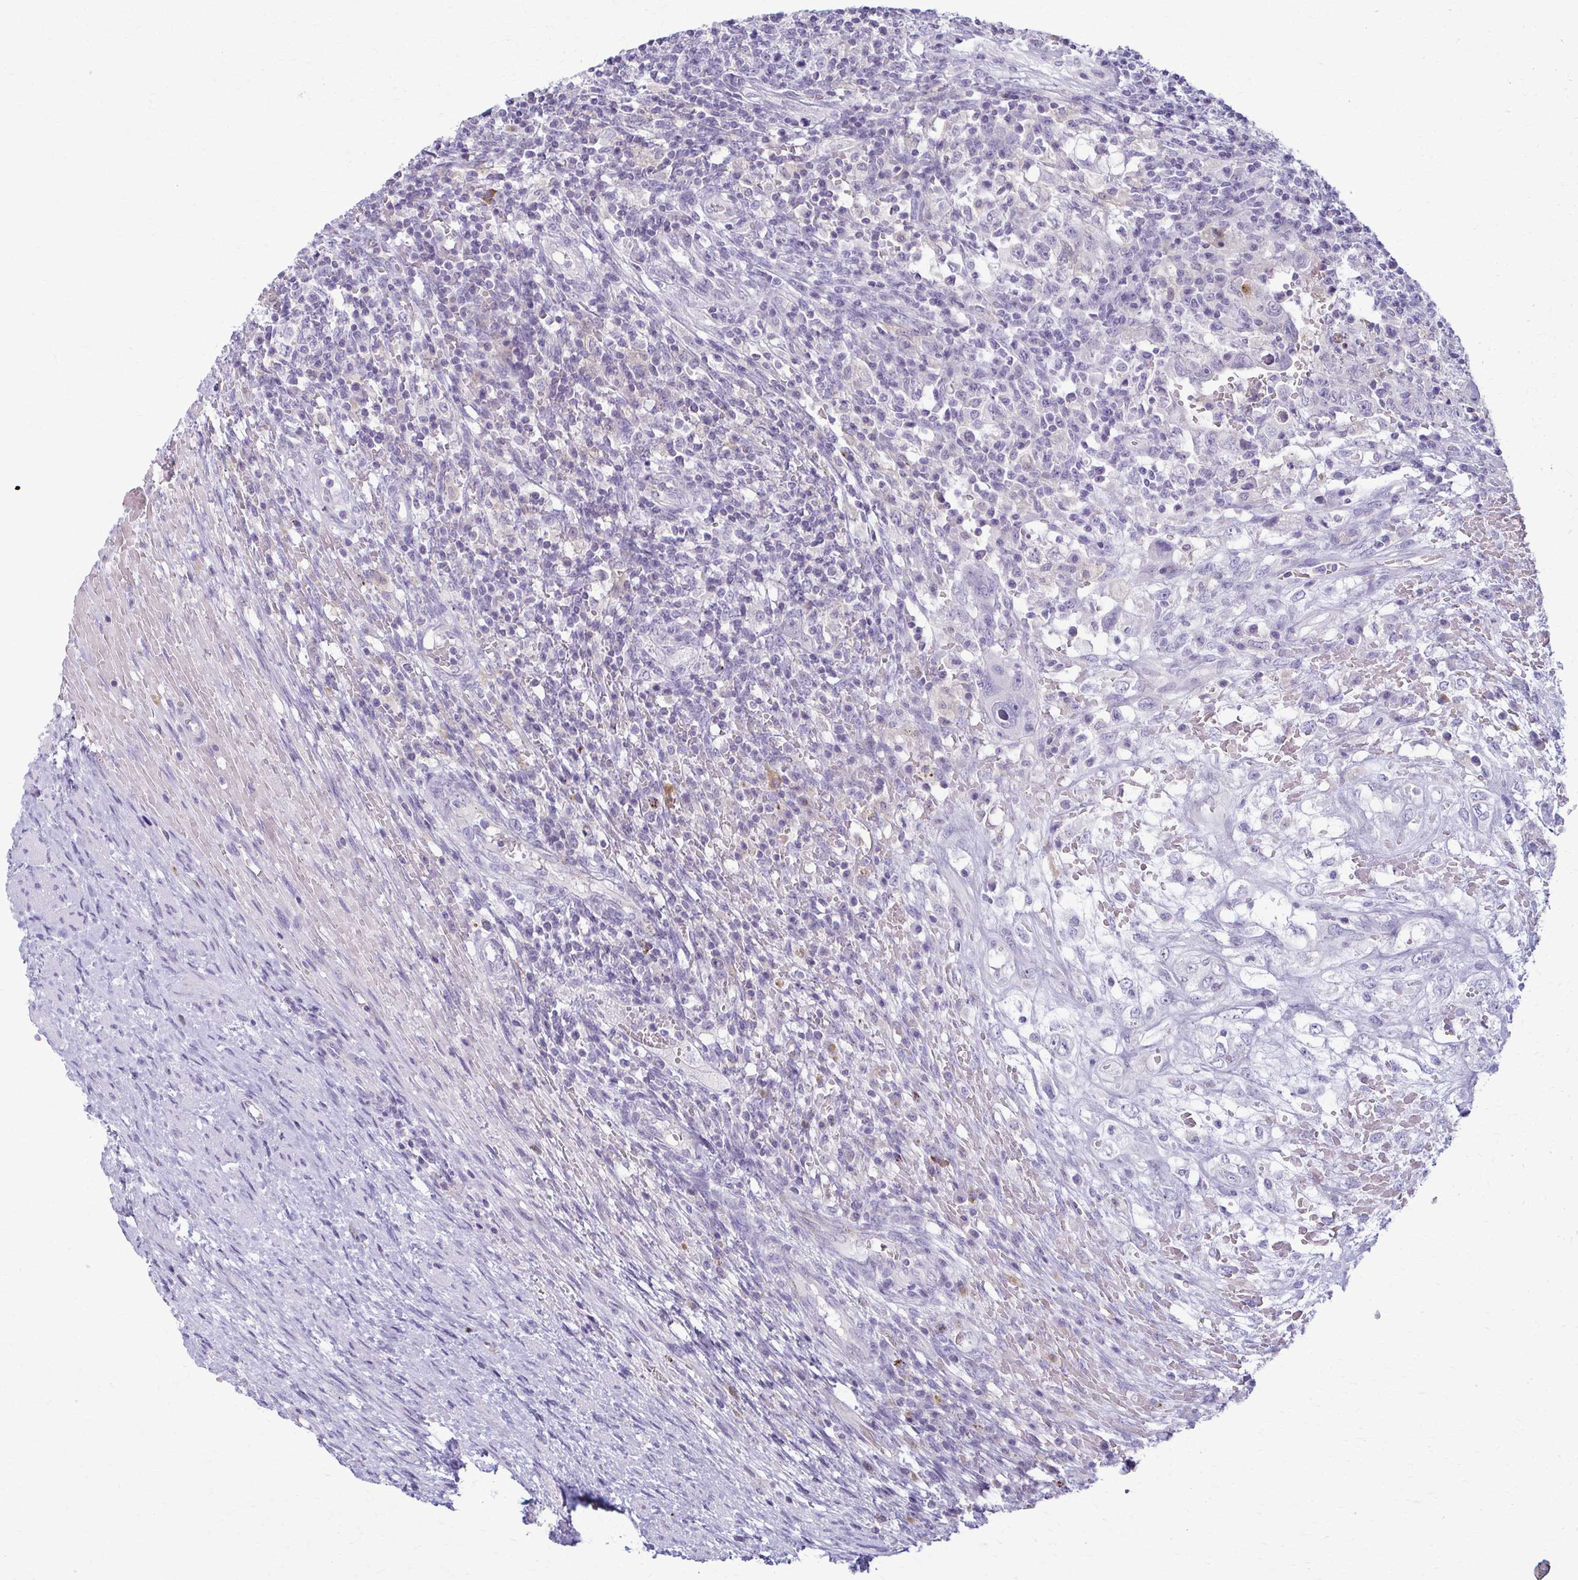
{"staining": {"intensity": "negative", "quantity": "none", "location": "none"}, "tissue": "testis cancer", "cell_type": "Tumor cells", "image_type": "cancer", "snomed": [{"axis": "morphology", "description": "Carcinoma, Embryonal, NOS"}, {"axis": "topography", "description": "Testis"}], "caption": "High magnification brightfield microscopy of testis cancer (embryonal carcinoma) stained with DAB (3,3'-diaminobenzidine) (brown) and counterstained with hematoxylin (blue): tumor cells show no significant staining.", "gene": "LDLRAP1", "patient": {"sex": "male", "age": 26}}